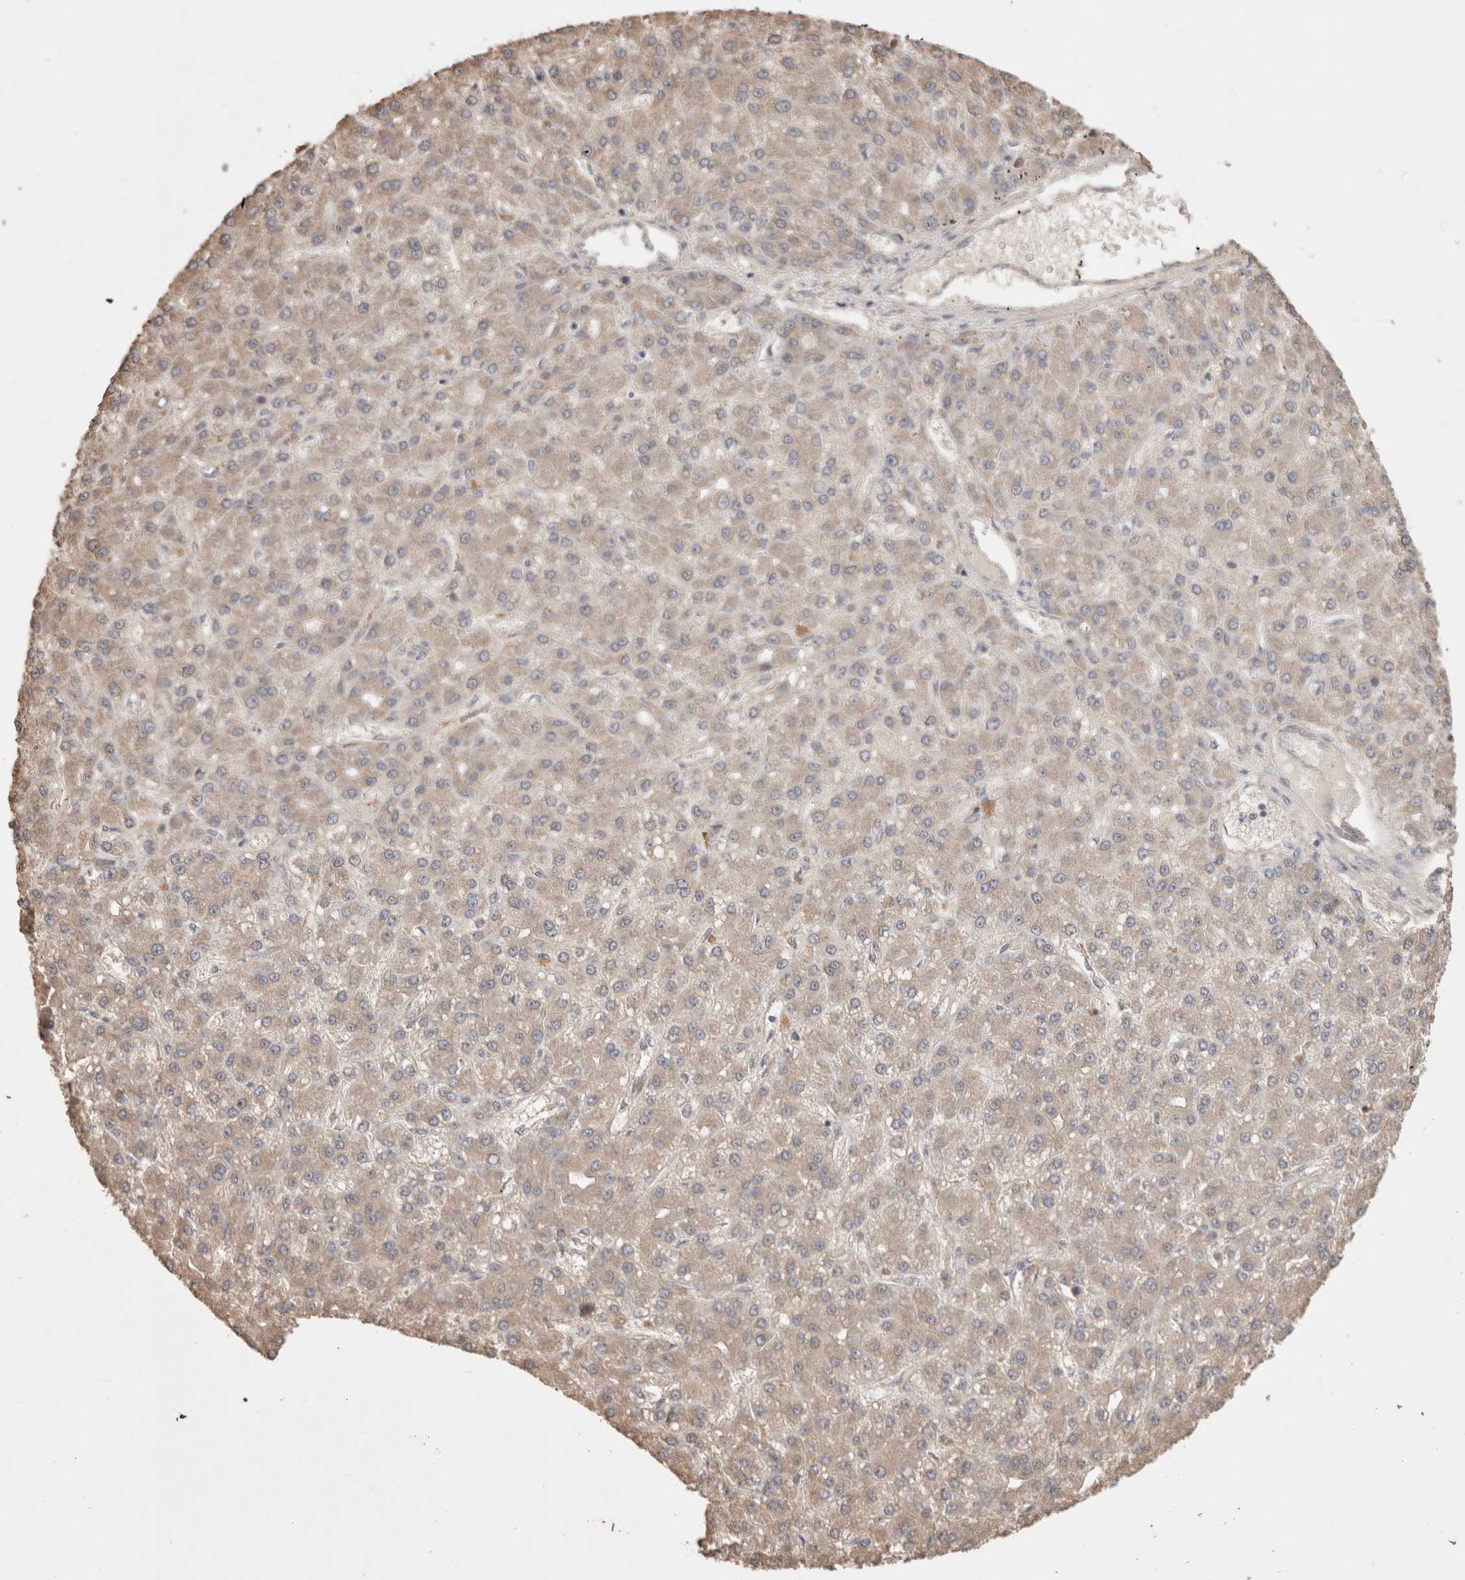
{"staining": {"intensity": "weak", "quantity": ">75%", "location": "cytoplasmic/membranous"}, "tissue": "liver cancer", "cell_type": "Tumor cells", "image_type": "cancer", "snomed": [{"axis": "morphology", "description": "Carcinoma, Hepatocellular, NOS"}, {"axis": "topography", "description": "Liver"}], "caption": "Immunohistochemical staining of human liver hepatocellular carcinoma shows low levels of weak cytoplasmic/membranous protein staining in approximately >75% of tumor cells.", "gene": "HROB", "patient": {"sex": "male", "age": 67}}